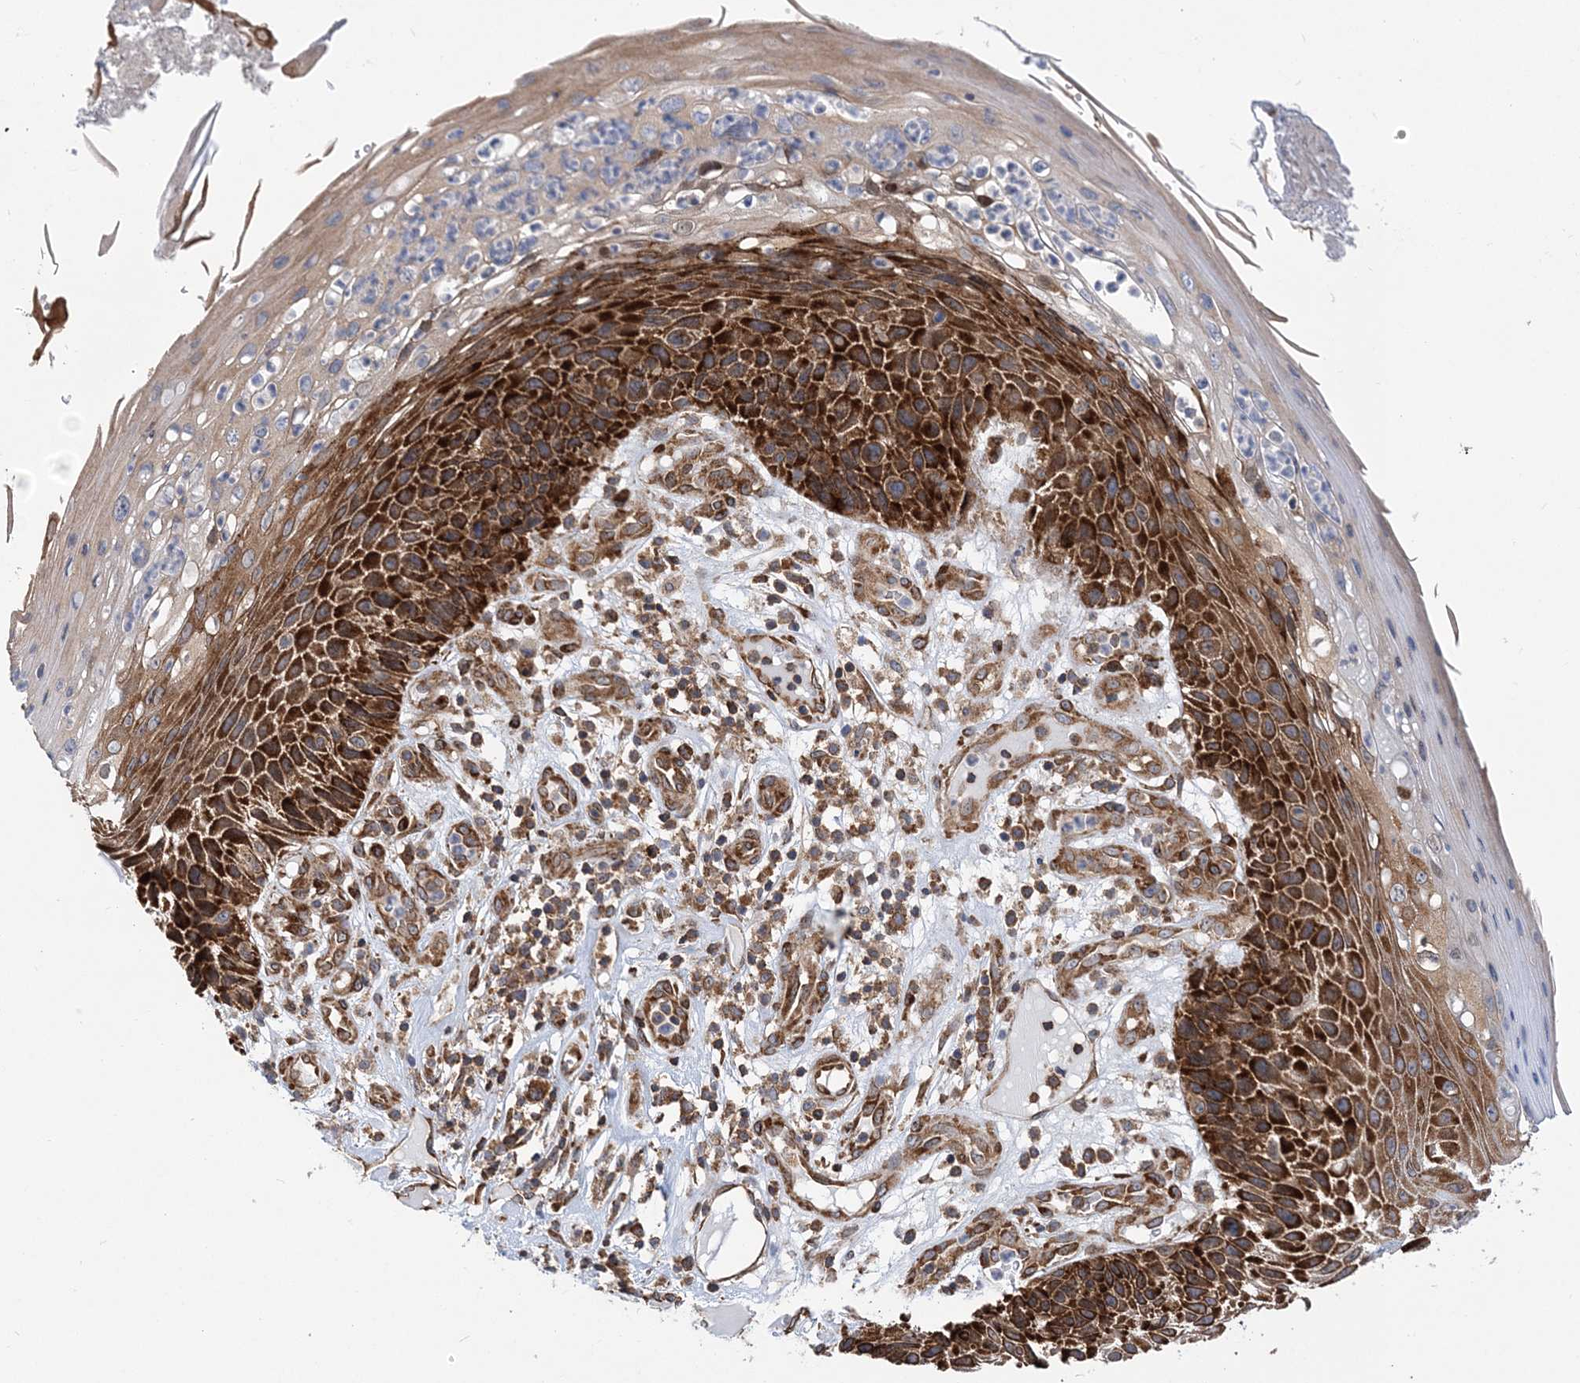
{"staining": {"intensity": "strong", "quantity": ">75%", "location": "cytoplasmic/membranous"}, "tissue": "skin cancer", "cell_type": "Tumor cells", "image_type": "cancer", "snomed": [{"axis": "morphology", "description": "Squamous cell carcinoma, NOS"}, {"axis": "topography", "description": "Skin"}], "caption": "Protein expression analysis of human skin squamous cell carcinoma reveals strong cytoplasmic/membranous staining in about >75% of tumor cells.", "gene": "PHF1", "patient": {"sex": "female", "age": 88}}